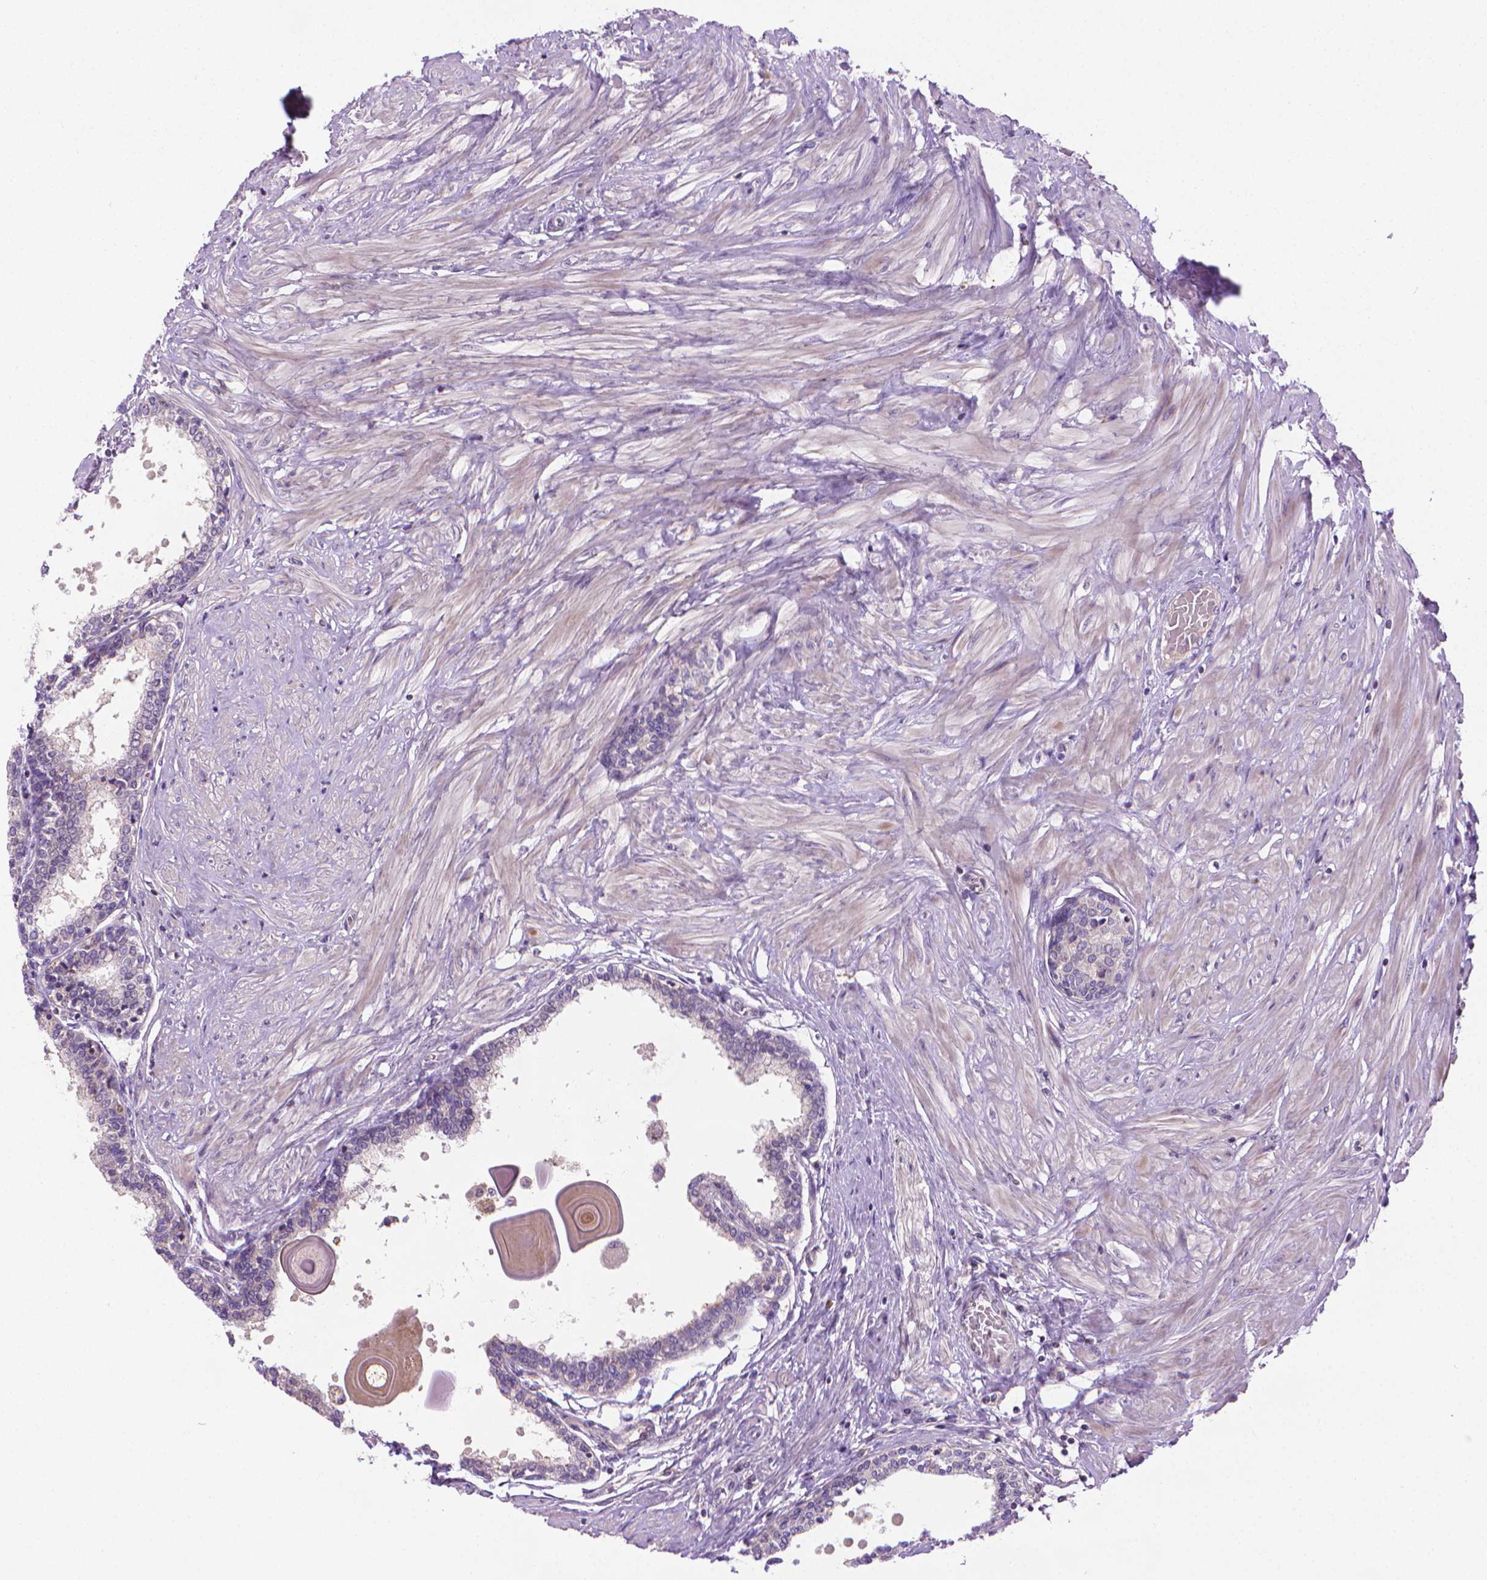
{"staining": {"intensity": "negative", "quantity": "none", "location": "none"}, "tissue": "prostate", "cell_type": "Glandular cells", "image_type": "normal", "snomed": [{"axis": "morphology", "description": "Normal tissue, NOS"}, {"axis": "topography", "description": "Prostate"}], "caption": "This is a image of immunohistochemistry staining of unremarkable prostate, which shows no positivity in glandular cells.", "gene": "SLC51B", "patient": {"sex": "male", "age": 55}}